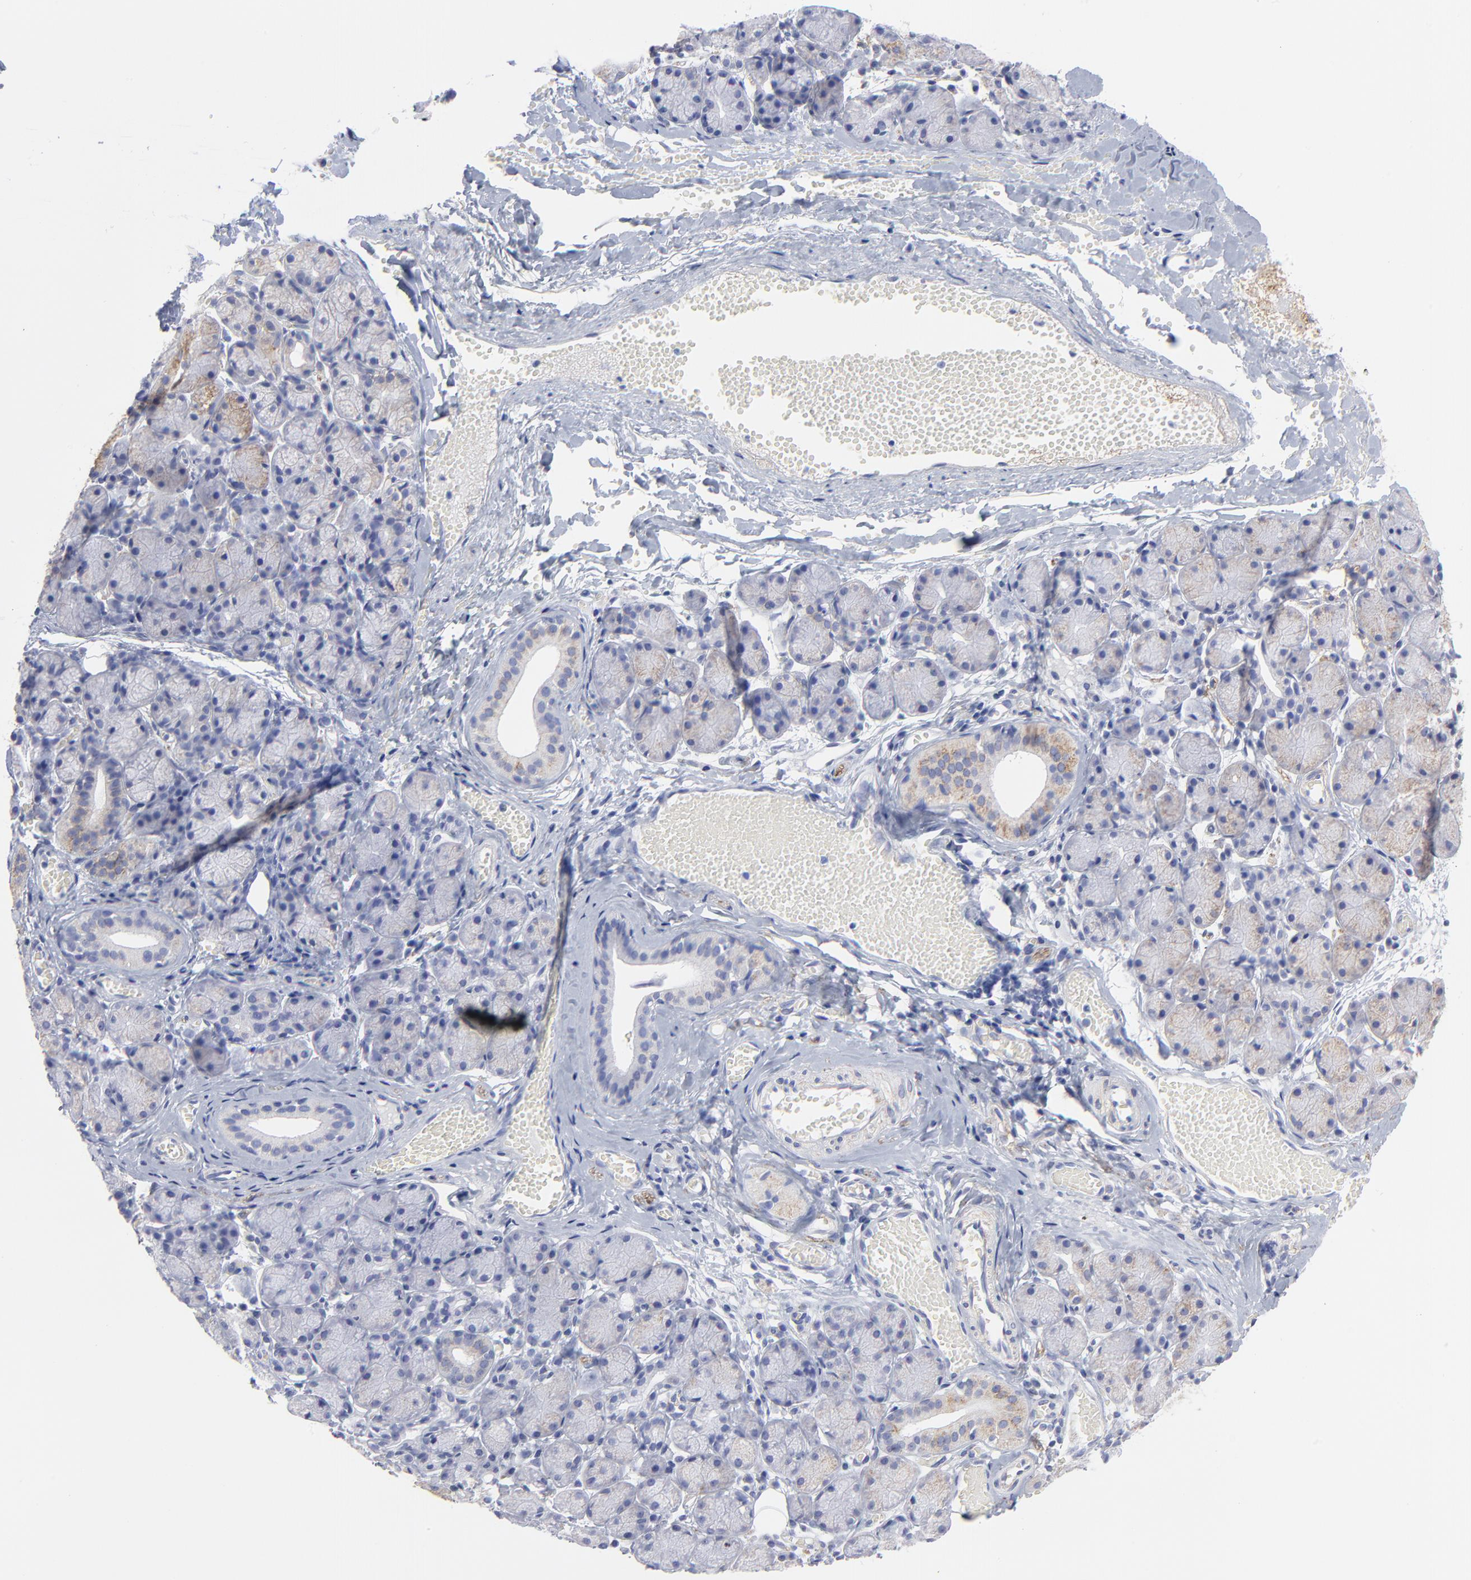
{"staining": {"intensity": "weak", "quantity": "<25%", "location": "cytoplasmic/membranous"}, "tissue": "salivary gland", "cell_type": "Glandular cells", "image_type": "normal", "snomed": [{"axis": "morphology", "description": "Normal tissue, NOS"}, {"axis": "topography", "description": "Salivary gland"}], "caption": "Immunohistochemical staining of benign human salivary gland shows no significant staining in glandular cells. Brightfield microscopy of immunohistochemistry (IHC) stained with DAB (3,3'-diaminobenzidine) (brown) and hematoxylin (blue), captured at high magnification.", "gene": "CNTN3", "patient": {"sex": "female", "age": 24}}